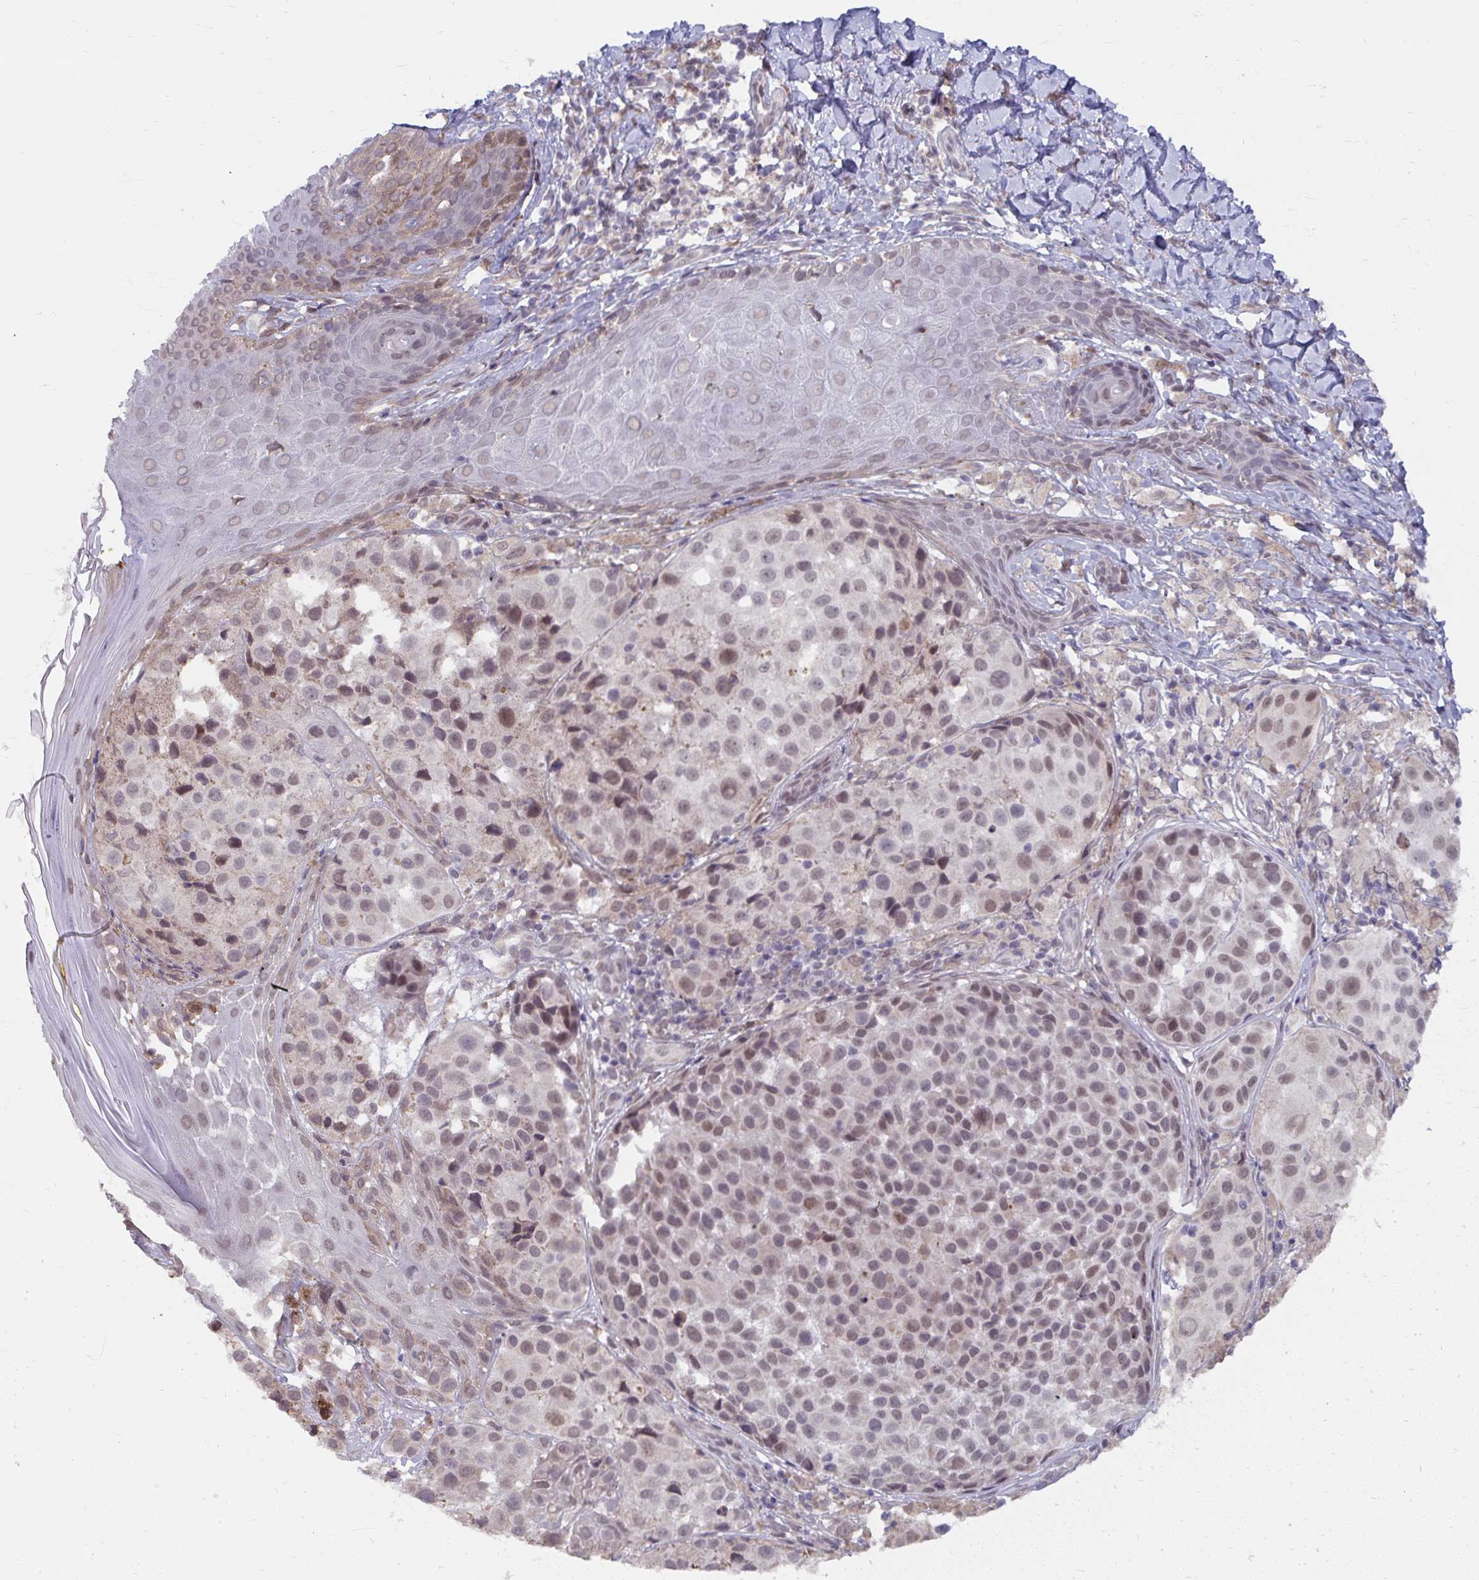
{"staining": {"intensity": "weak", "quantity": "25%-75%", "location": "nuclear"}, "tissue": "melanoma", "cell_type": "Tumor cells", "image_type": "cancer", "snomed": [{"axis": "morphology", "description": "Malignant melanoma, NOS"}, {"axis": "topography", "description": "Skin"}], "caption": "Malignant melanoma stained with DAB (3,3'-diaminobenzidine) IHC displays low levels of weak nuclear expression in about 25%-75% of tumor cells.", "gene": "NMNAT1", "patient": {"sex": "male", "age": 39}}